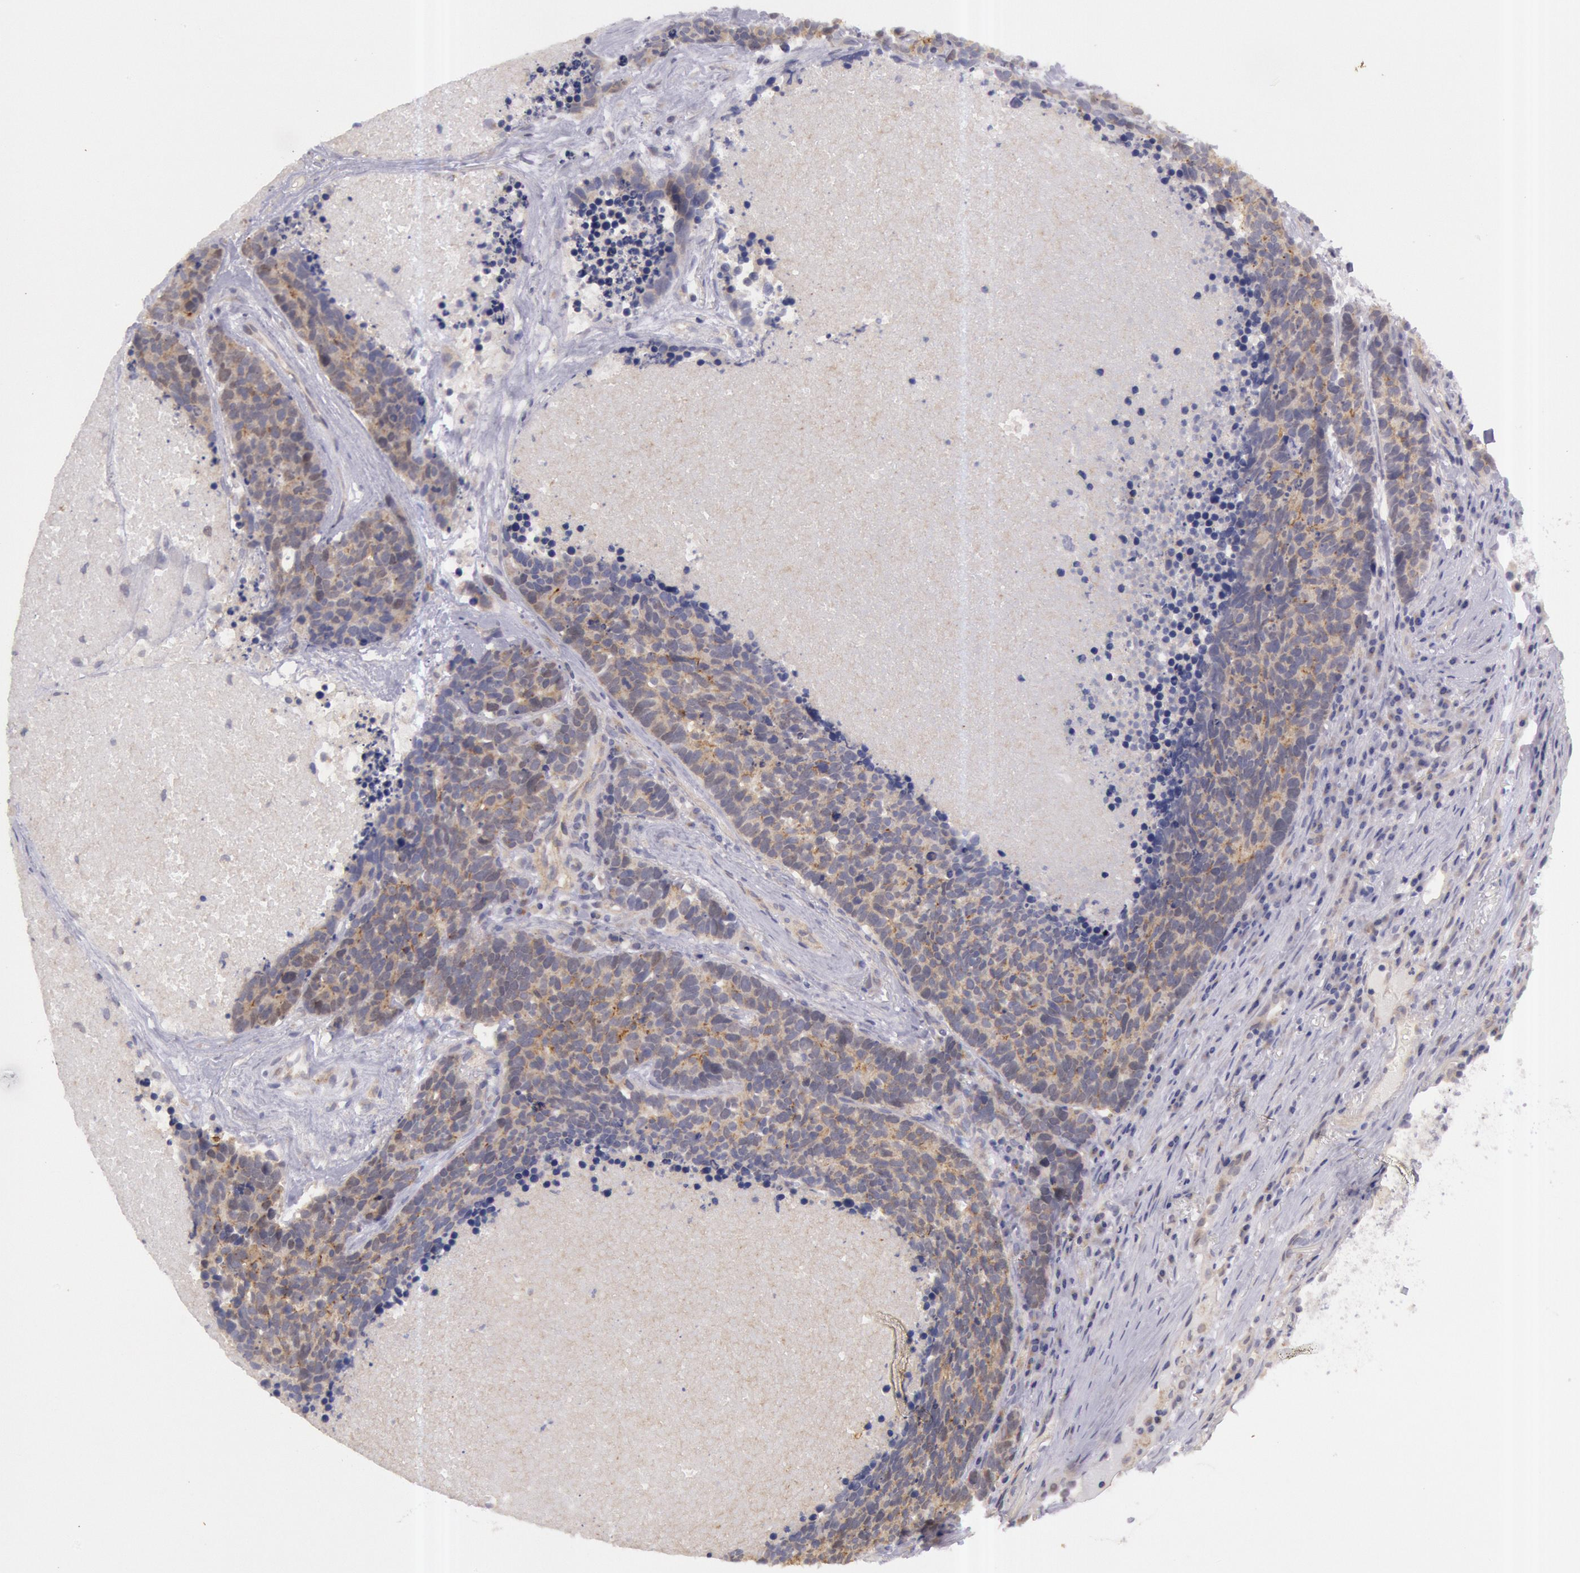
{"staining": {"intensity": "weak", "quantity": "25%-75%", "location": "cytoplasmic/membranous"}, "tissue": "lung cancer", "cell_type": "Tumor cells", "image_type": "cancer", "snomed": [{"axis": "morphology", "description": "Neoplasm, malignant, NOS"}, {"axis": "topography", "description": "Lung"}], "caption": "There is low levels of weak cytoplasmic/membranous staining in tumor cells of lung malignant neoplasm, as demonstrated by immunohistochemical staining (brown color).", "gene": "AMOTL1", "patient": {"sex": "female", "age": 75}}